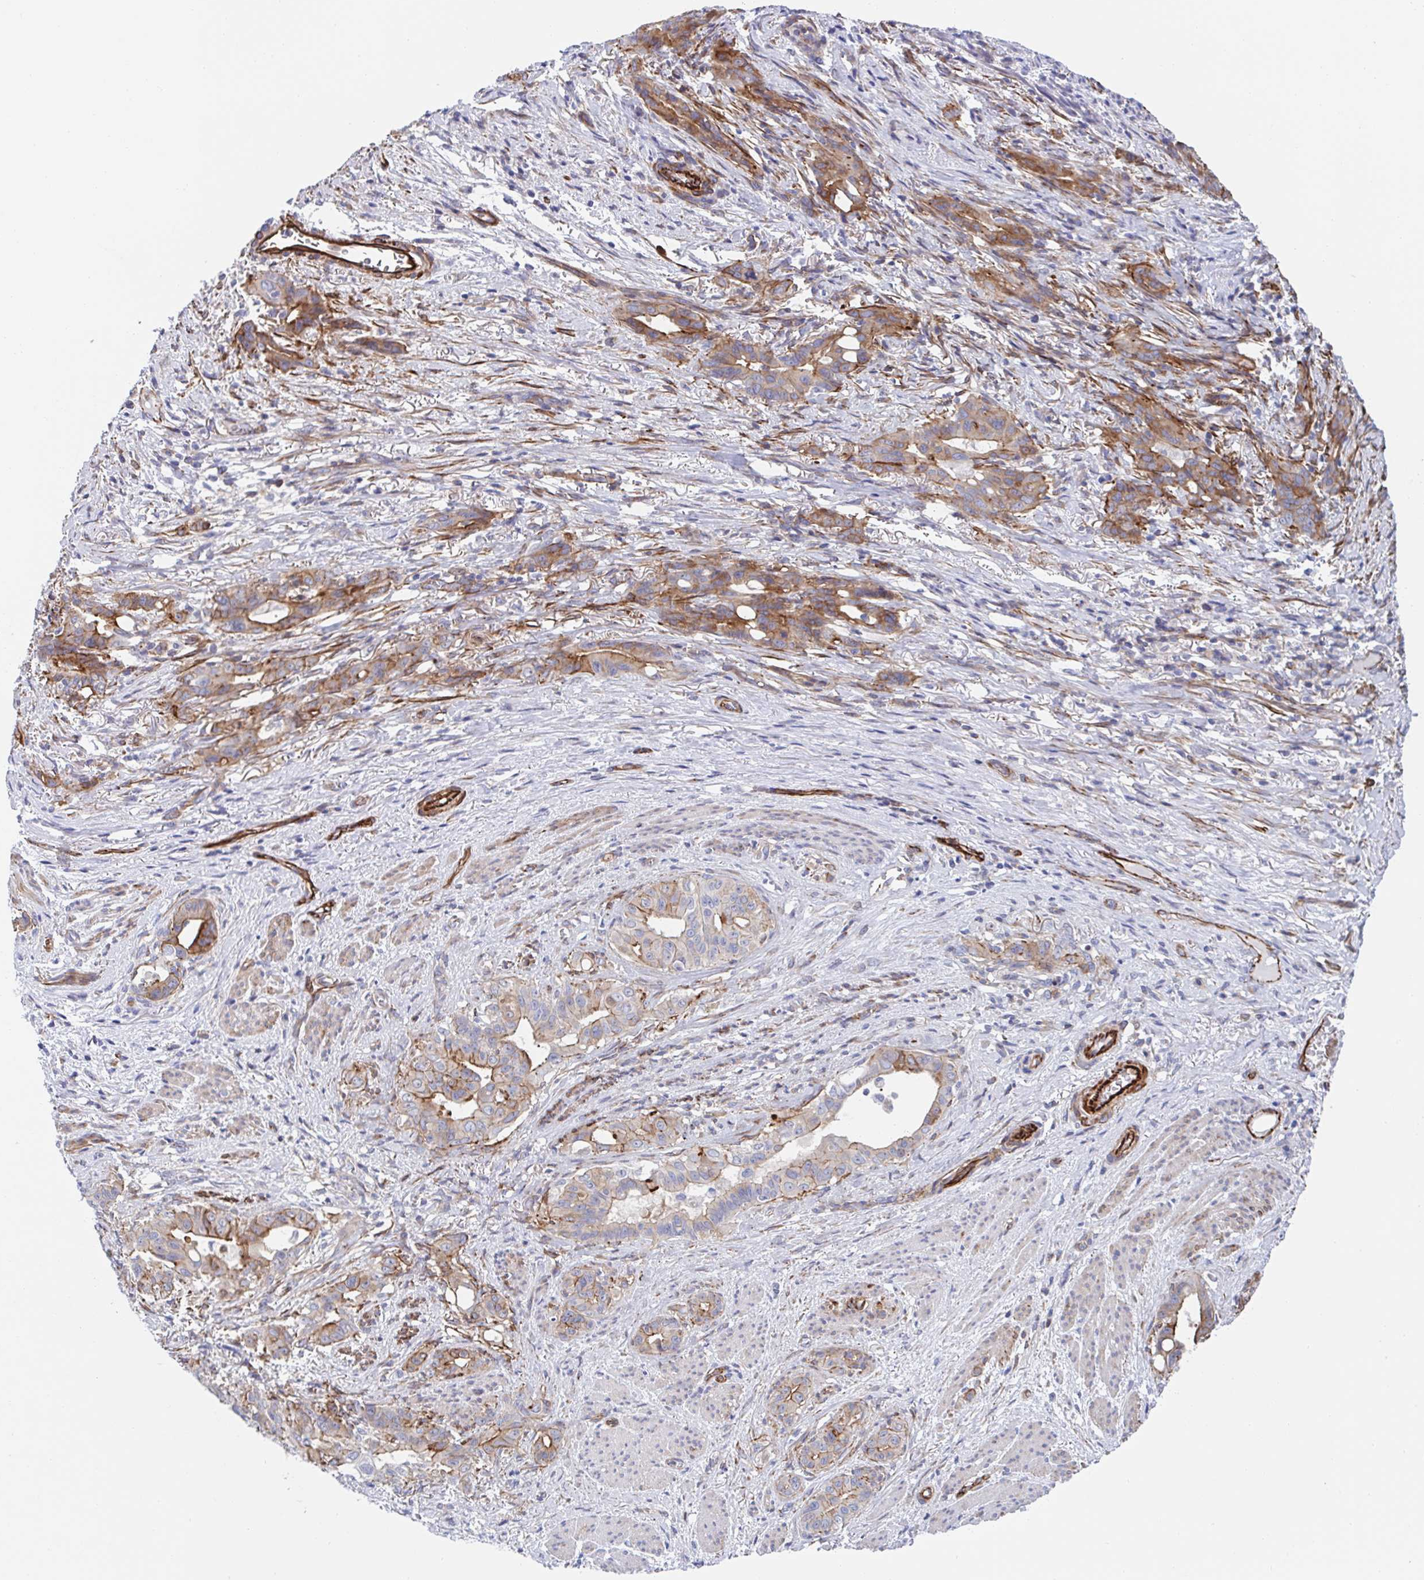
{"staining": {"intensity": "moderate", "quantity": "25%-75%", "location": "cytoplasmic/membranous"}, "tissue": "stomach cancer", "cell_type": "Tumor cells", "image_type": "cancer", "snomed": [{"axis": "morphology", "description": "Normal tissue, NOS"}, {"axis": "morphology", "description": "Adenocarcinoma, NOS"}, {"axis": "topography", "description": "Esophagus"}, {"axis": "topography", "description": "Stomach, upper"}], "caption": "An image showing moderate cytoplasmic/membranous staining in about 25%-75% of tumor cells in adenocarcinoma (stomach), as visualized by brown immunohistochemical staining.", "gene": "KLC3", "patient": {"sex": "male", "age": 62}}